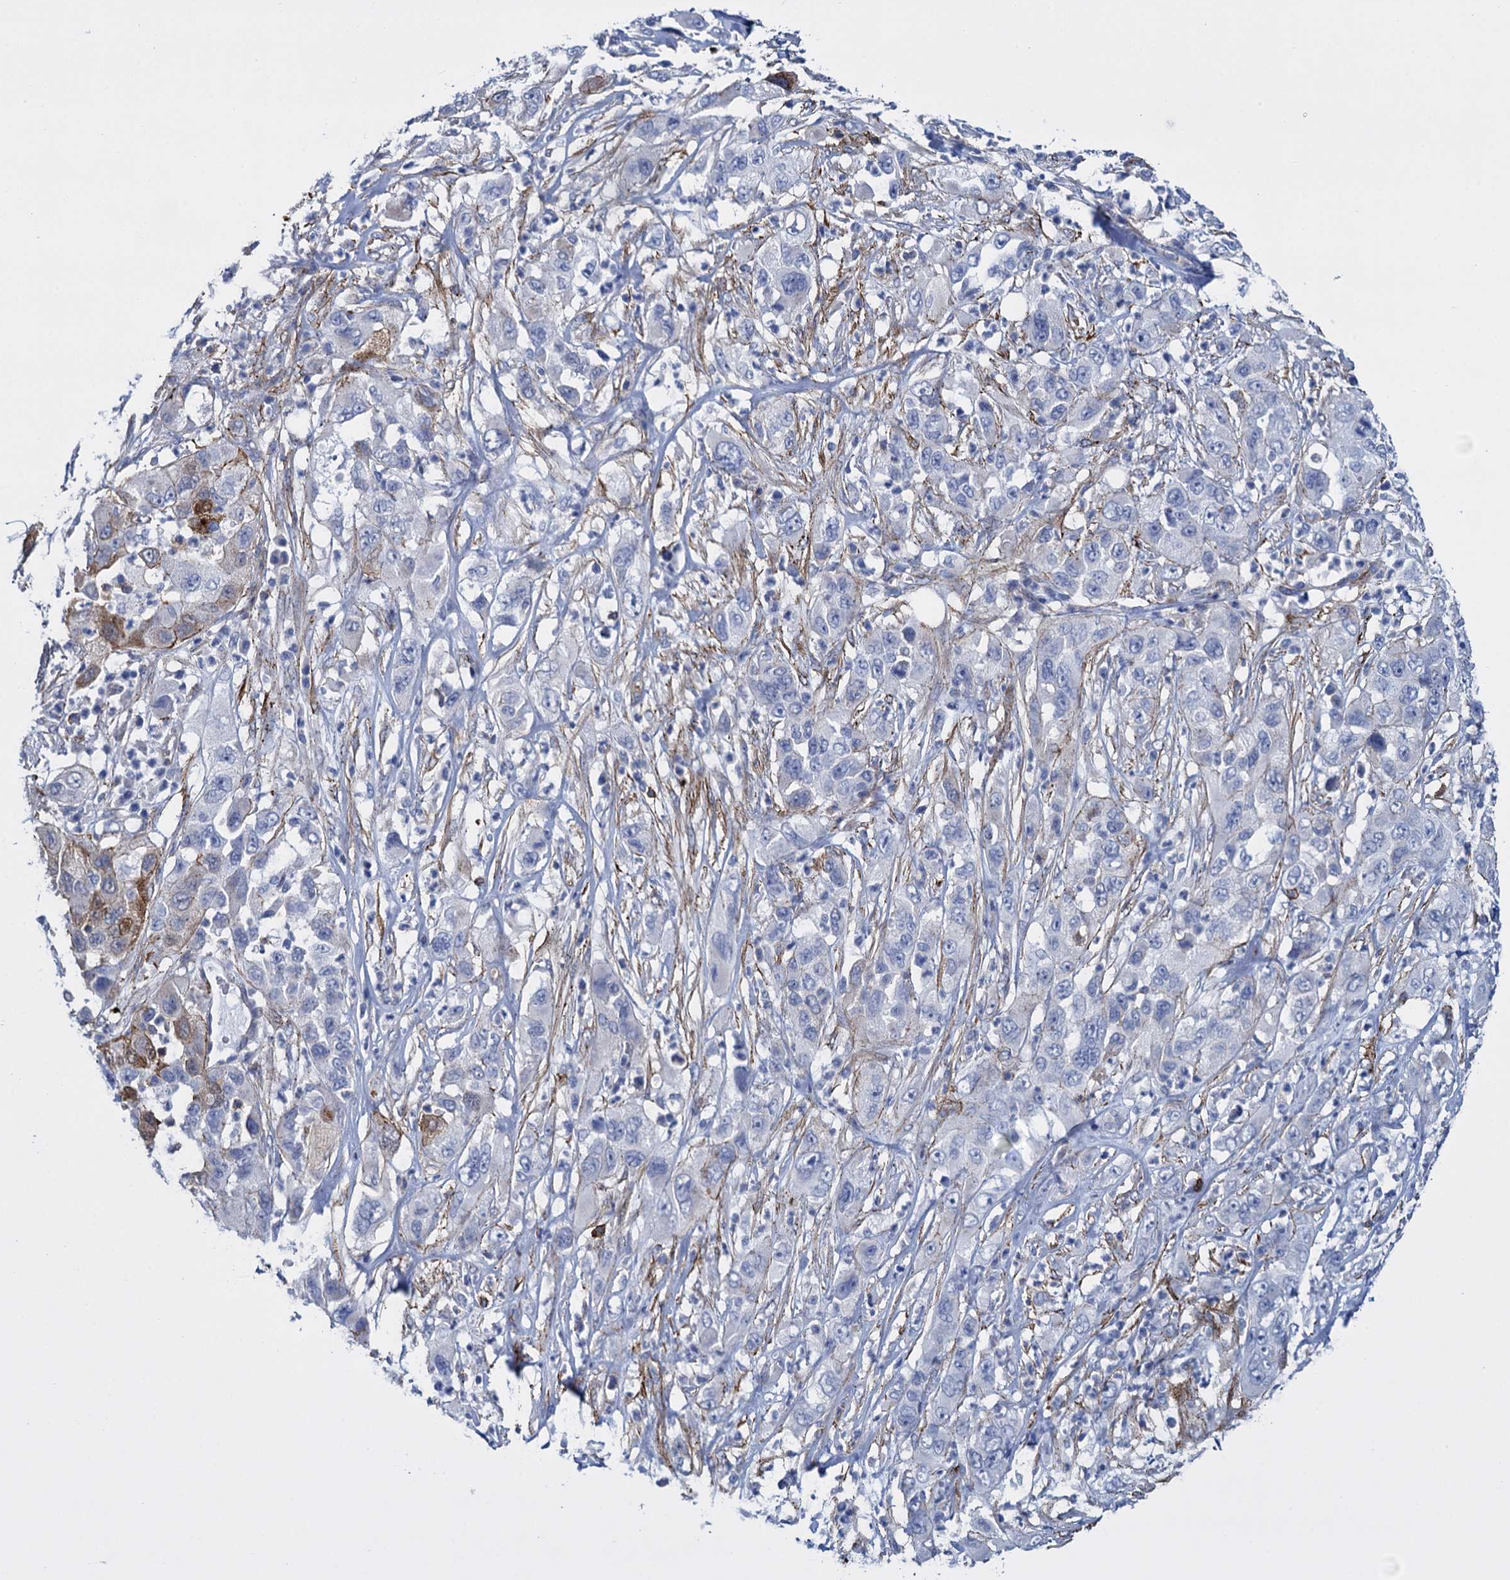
{"staining": {"intensity": "moderate", "quantity": "<25%", "location": "cytoplasmic/membranous"}, "tissue": "pancreatic cancer", "cell_type": "Tumor cells", "image_type": "cancer", "snomed": [{"axis": "morphology", "description": "Adenocarcinoma, NOS"}, {"axis": "topography", "description": "Pancreas"}], "caption": "Protein staining of pancreatic cancer (adenocarcinoma) tissue displays moderate cytoplasmic/membranous staining in about <25% of tumor cells. The protein of interest is stained brown, and the nuclei are stained in blue (DAB (3,3'-diaminobenzidine) IHC with brightfield microscopy, high magnification).", "gene": "SNCG", "patient": {"sex": "female", "age": 78}}